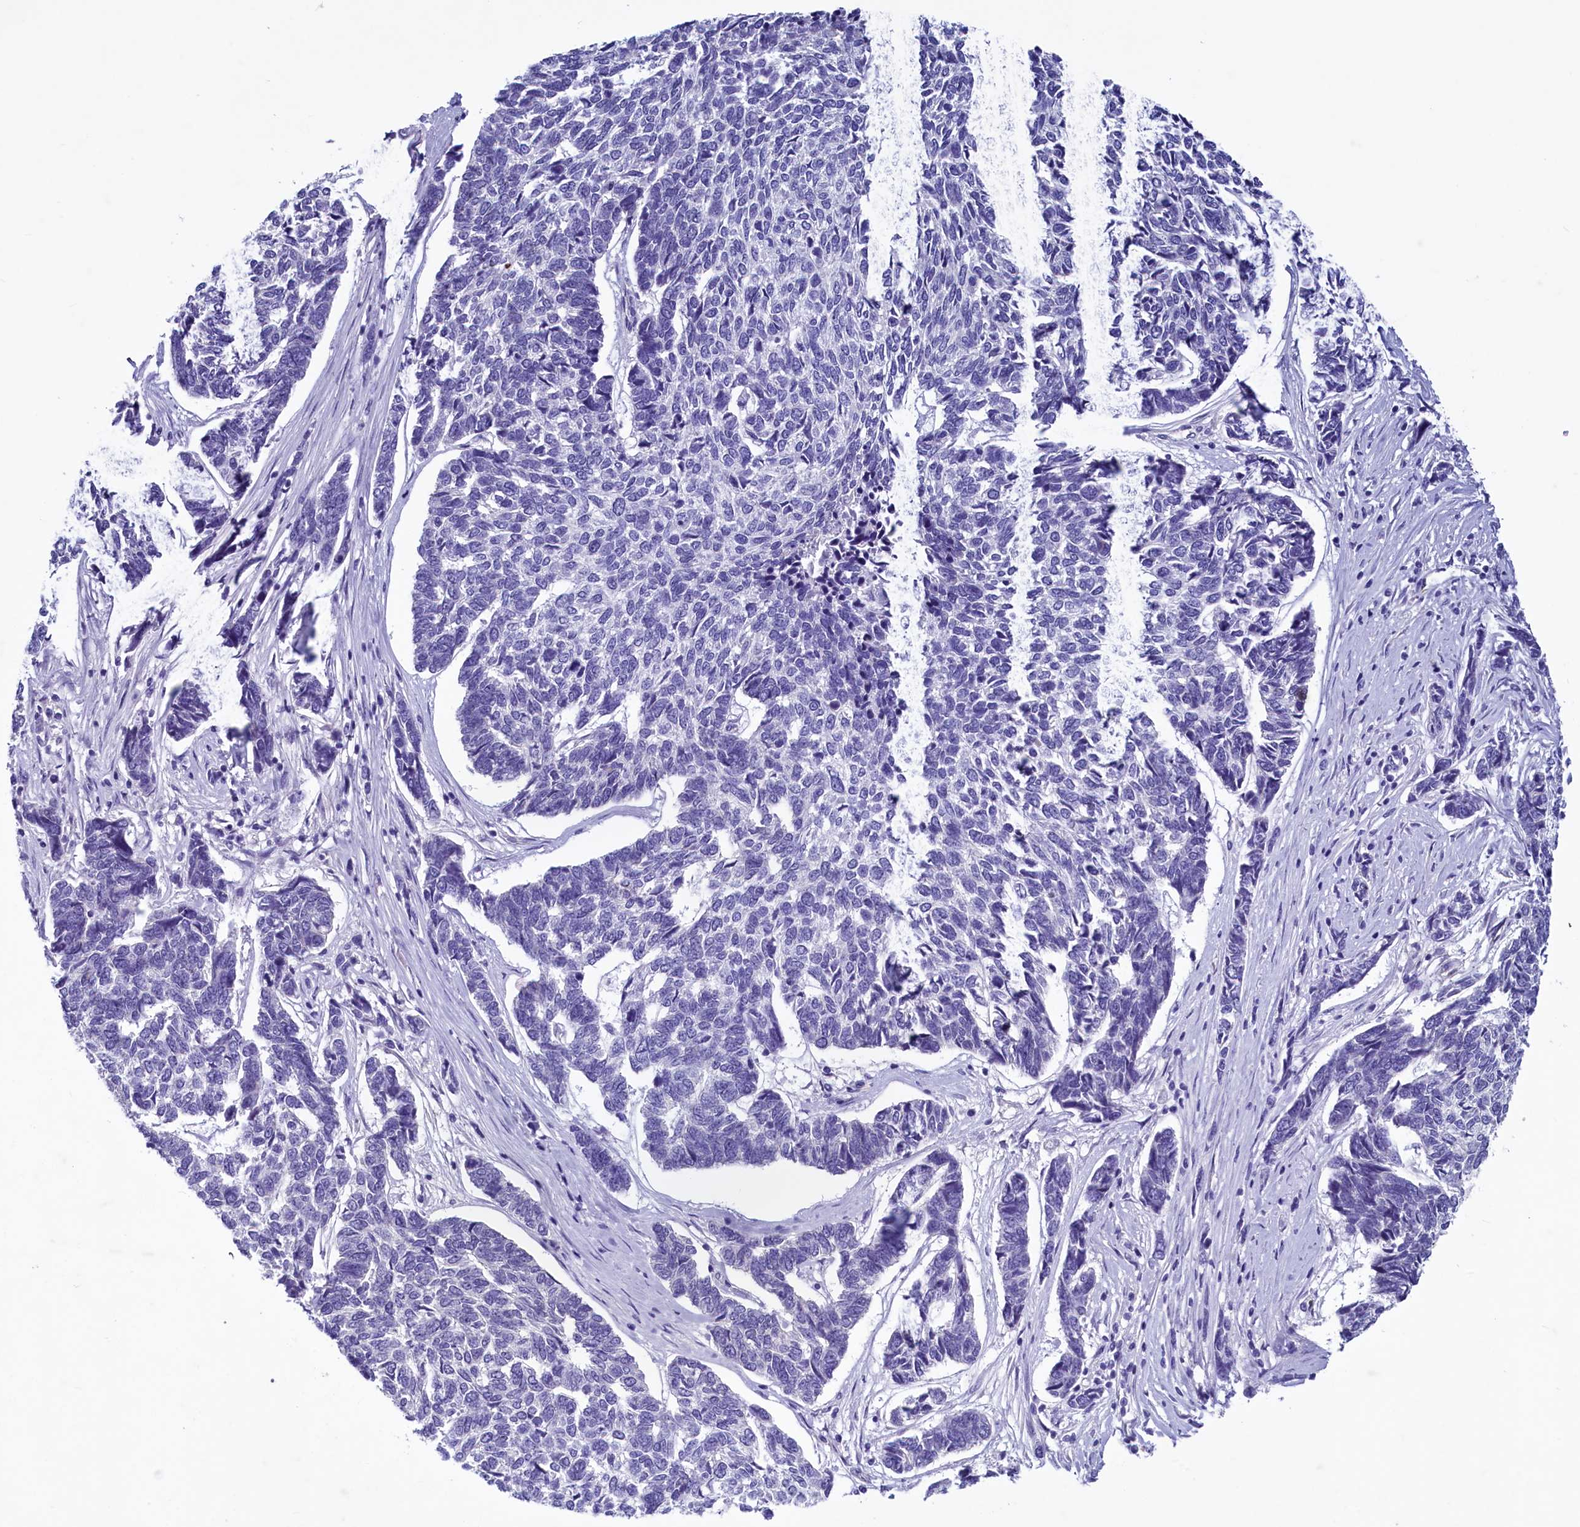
{"staining": {"intensity": "negative", "quantity": "none", "location": "none"}, "tissue": "skin cancer", "cell_type": "Tumor cells", "image_type": "cancer", "snomed": [{"axis": "morphology", "description": "Basal cell carcinoma"}, {"axis": "topography", "description": "Skin"}], "caption": "Immunohistochemistry photomicrograph of neoplastic tissue: skin cancer (basal cell carcinoma) stained with DAB (3,3'-diaminobenzidine) reveals no significant protein expression in tumor cells.", "gene": "INSC", "patient": {"sex": "female", "age": 65}}